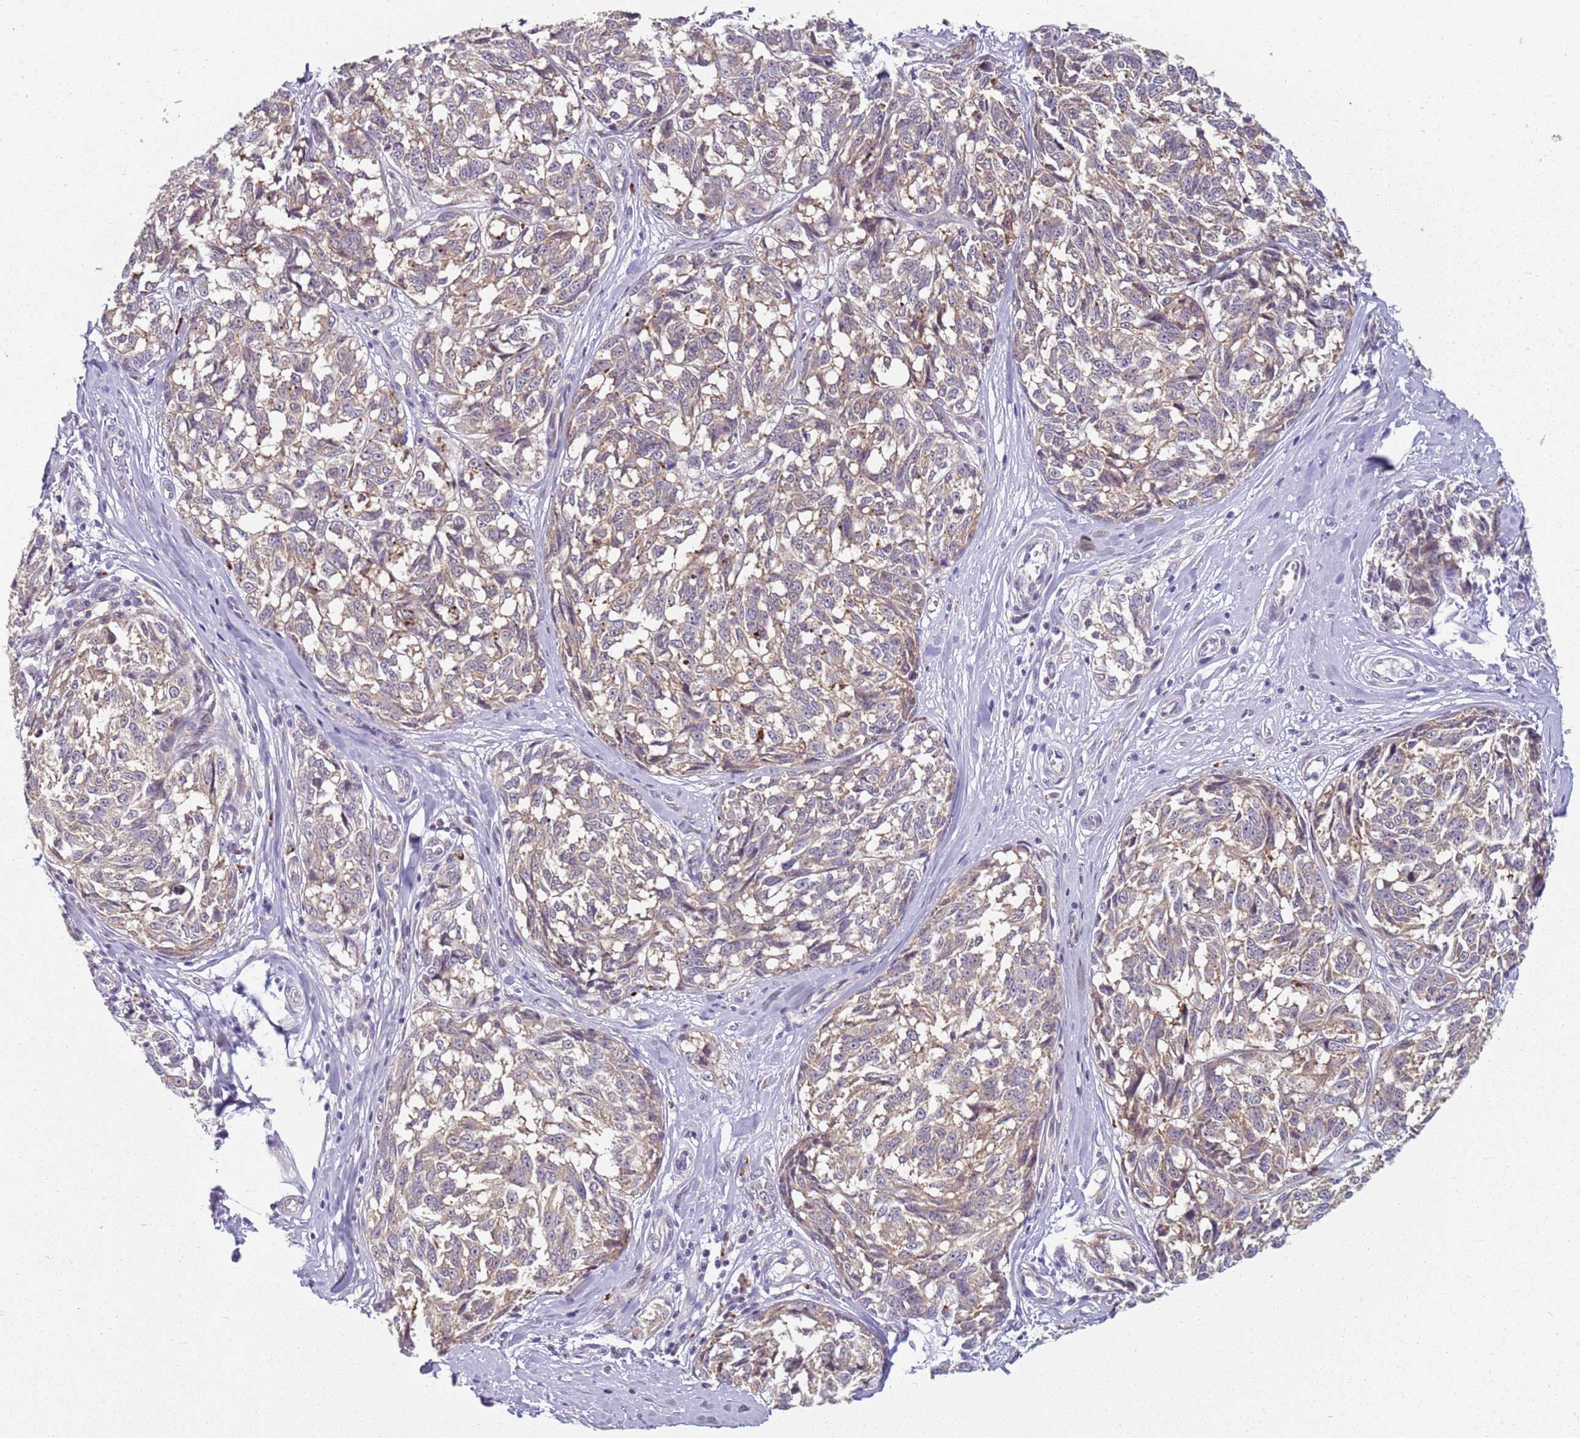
{"staining": {"intensity": "weak", "quantity": "<25%", "location": "cytoplasmic/membranous"}, "tissue": "melanoma", "cell_type": "Tumor cells", "image_type": "cancer", "snomed": [{"axis": "morphology", "description": "Normal tissue, NOS"}, {"axis": "morphology", "description": "Malignant melanoma, NOS"}, {"axis": "topography", "description": "Skin"}], "caption": "Immunohistochemistry (IHC) of malignant melanoma displays no positivity in tumor cells. The staining was performed using DAB (3,3'-diaminobenzidine) to visualize the protein expression in brown, while the nuclei were stained in blue with hematoxylin (Magnification: 20x).", "gene": "RPS28", "patient": {"sex": "female", "age": 64}}